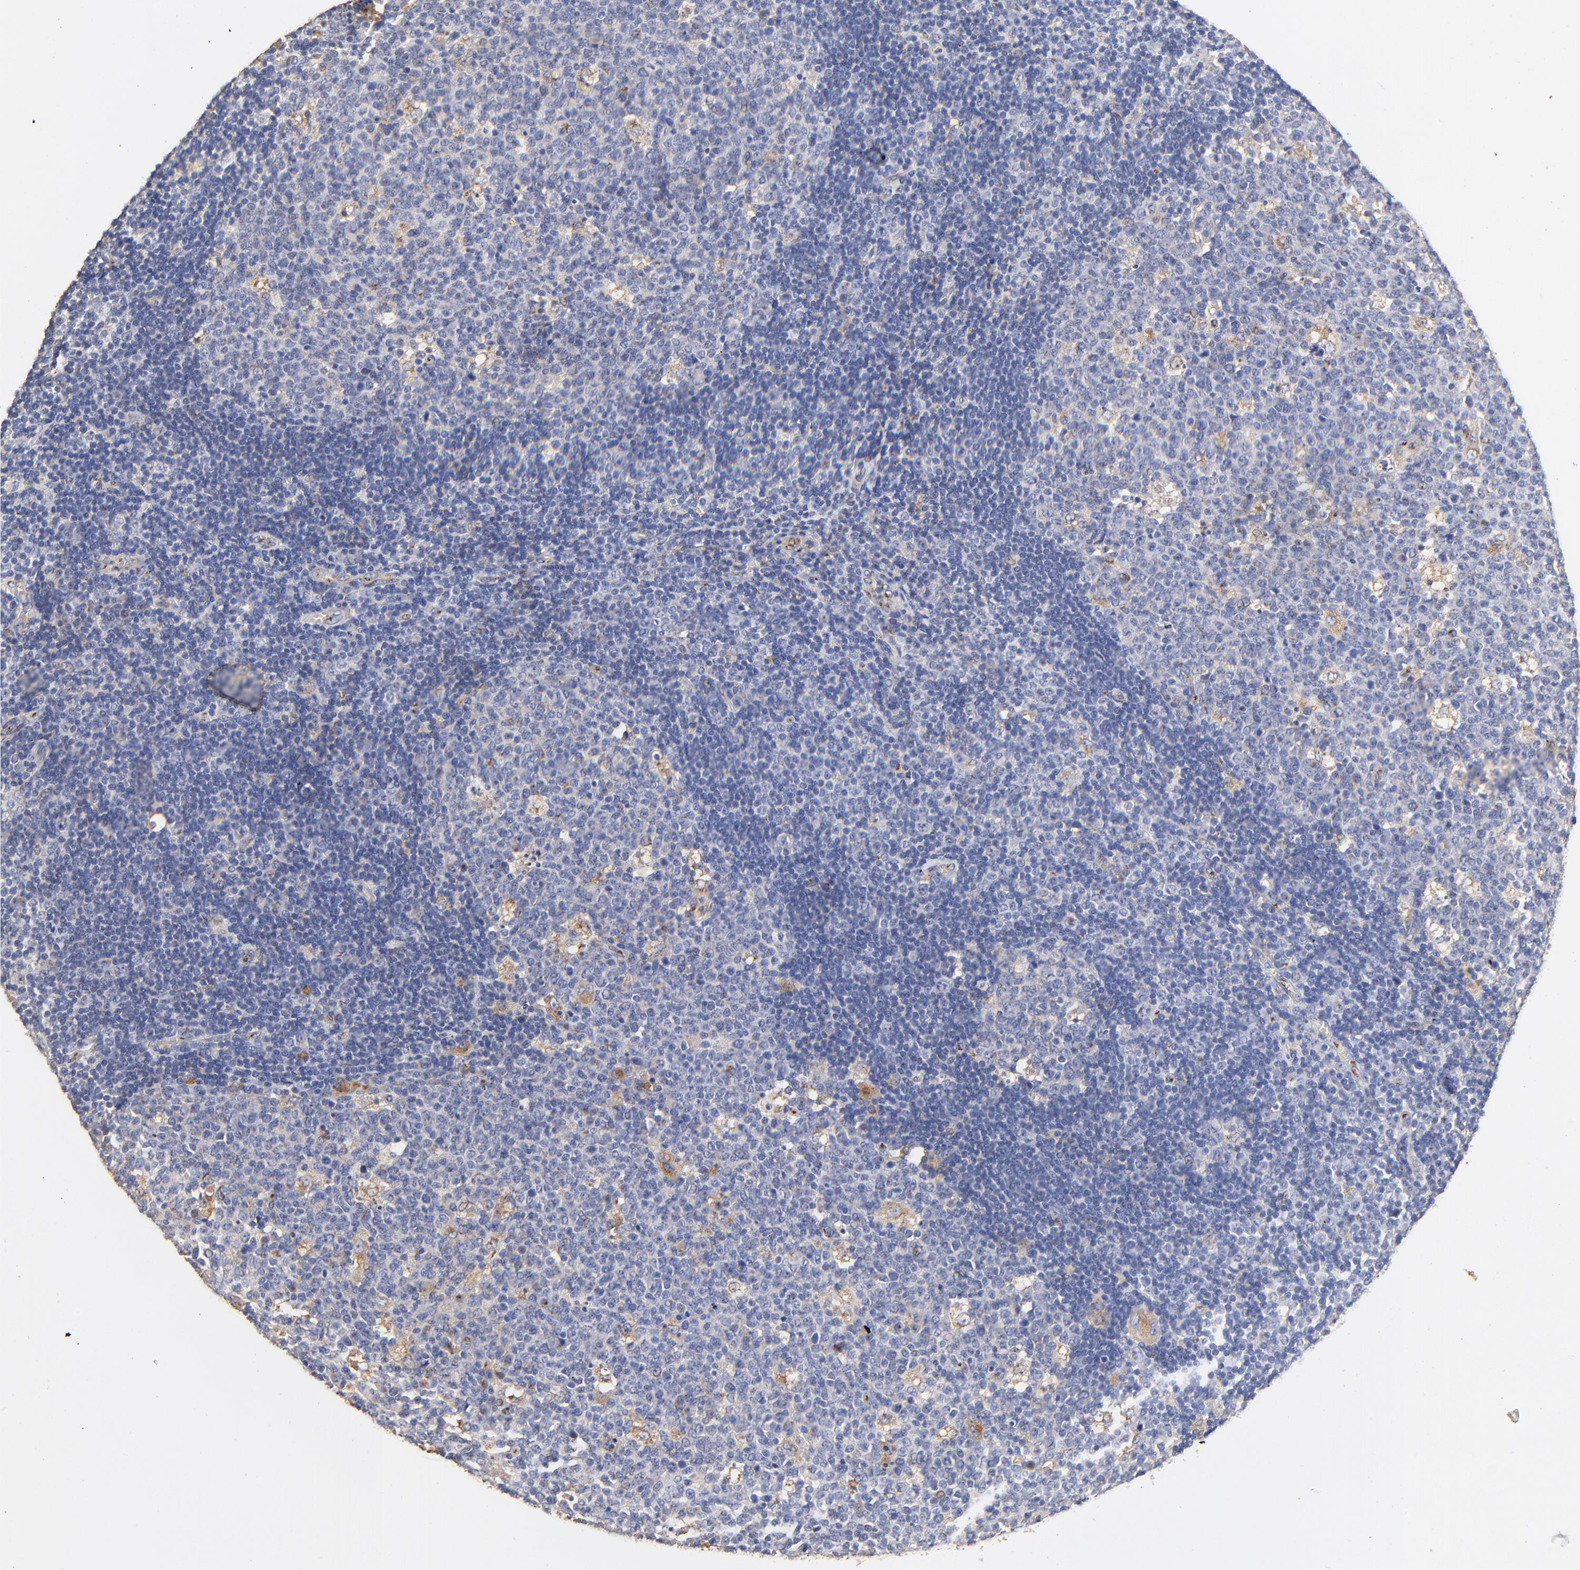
{"staining": {"intensity": "weak", "quantity": ">75%", "location": "cytoplasmic/membranous"}, "tissue": "lymph node", "cell_type": "Germinal center cells", "image_type": "normal", "snomed": [{"axis": "morphology", "description": "Normal tissue, NOS"}, {"axis": "topography", "description": "Lymph node"}, {"axis": "topography", "description": "Salivary gland"}], "caption": "This photomicrograph reveals immunohistochemistry (IHC) staining of unremarkable lymph node, with low weak cytoplasmic/membranous positivity in about >75% of germinal center cells.", "gene": "FMNL3", "patient": {"sex": "male", "age": 8}}